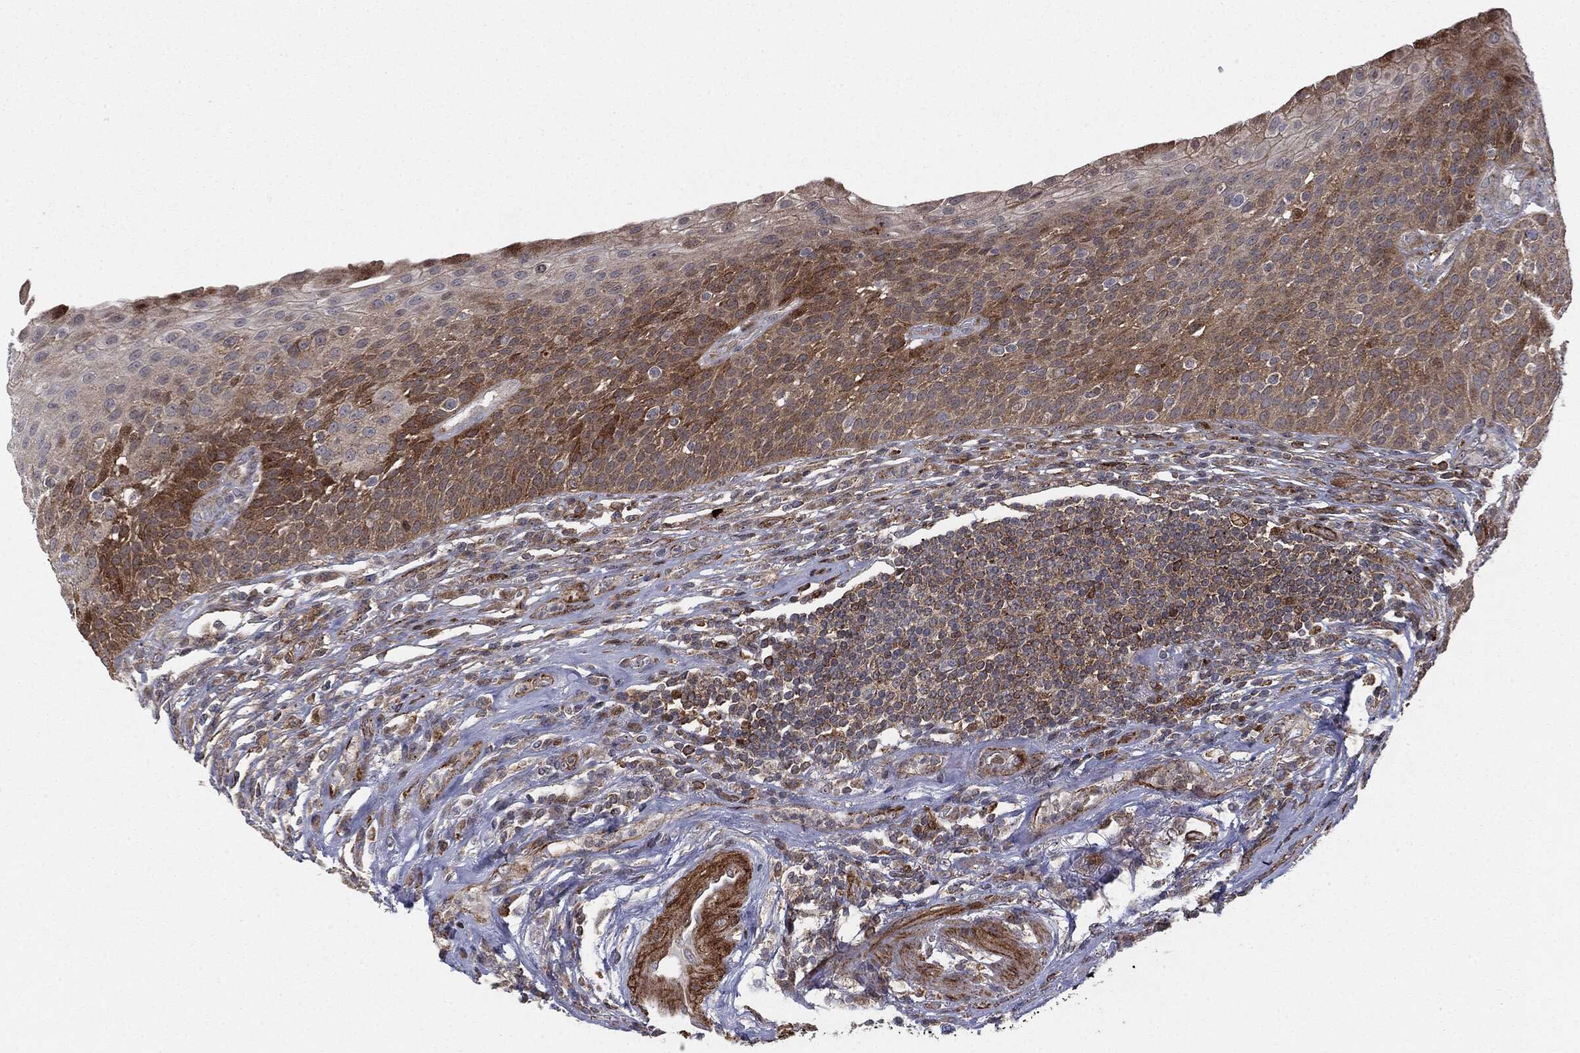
{"staining": {"intensity": "moderate", "quantity": ">75%", "location": "cytoplasmic/membranous"}, "tissue": "urothelial cancer", "cell_type": "Tumor cells", "image_type": "cancer", "snomed": [{"axis": "morphology", "description": "Urothelial carcinoma, High grade"}, {"axis": "topography", "description": "Urinary bladder"}], "caption": "Immunohistochemistry micrograph of neoplastic tissue: human high-grade urothelial carcinoma stained using immunohistochemistry exhibits medium levels of moderate protein expression localized specifically in the cytoplasmic/membranous of tumor cells, appearing as a cytoplasmic/membranous brown color.", "gene": "PTEN", "patient": {"sex": "female", "age": 70}}